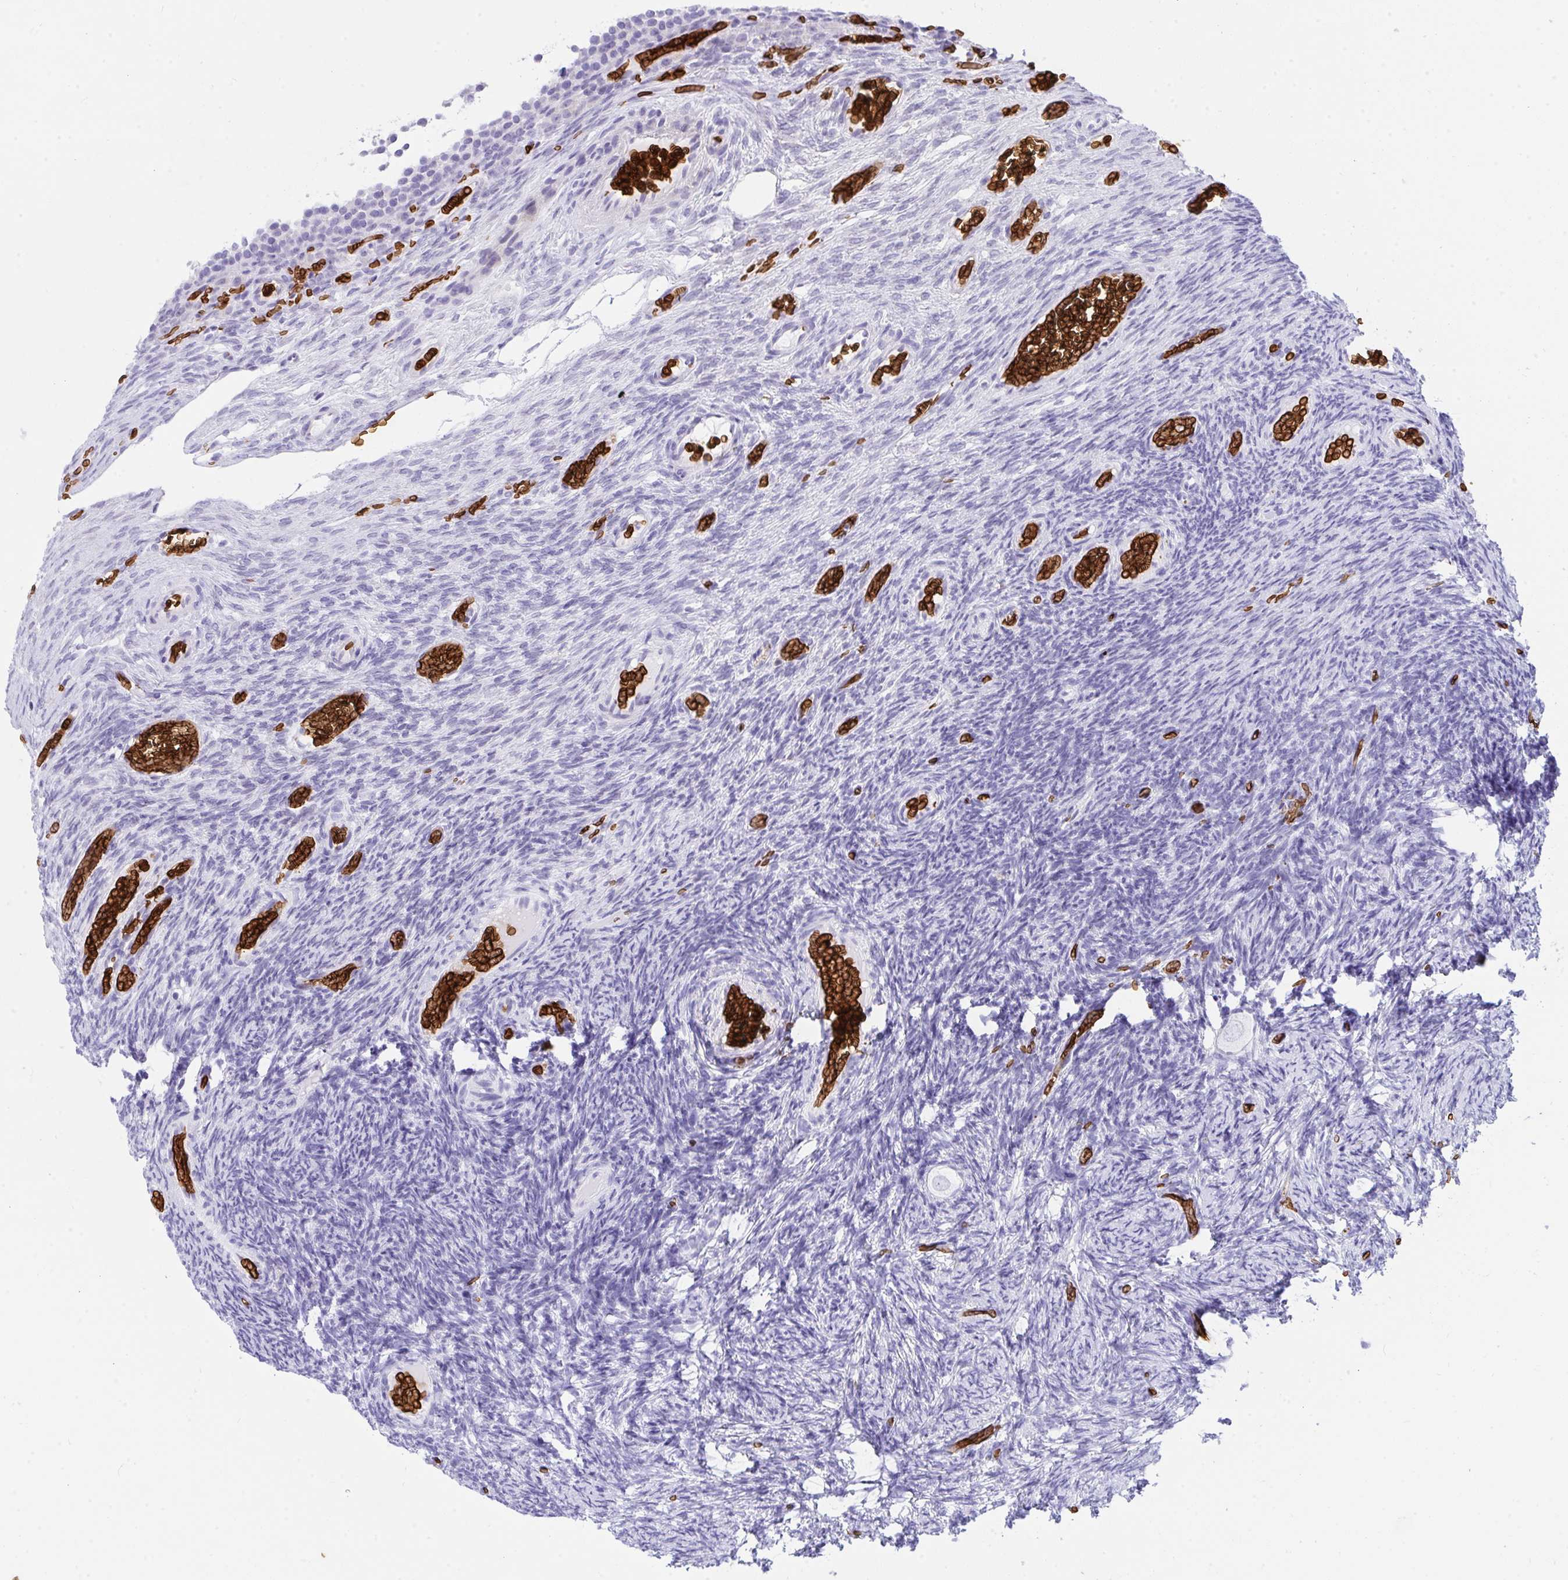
{"staining": {"intensity": "negative", "quantity": "none", "location": "none"}, "tissue": "ovary", "cell_type": "Follicle cells", "image_type": "normal", "snomed": [{"axis": "morphology", "description": "Normal tissue, NOS"}, {"axis": "topography", "description": "Ovary"}], "caption": "Protein analysis of benign ovary reveals no significant staining in follicle cells.", "gene": "ANK1", "patient": {"sex": "female", "age": 34}}